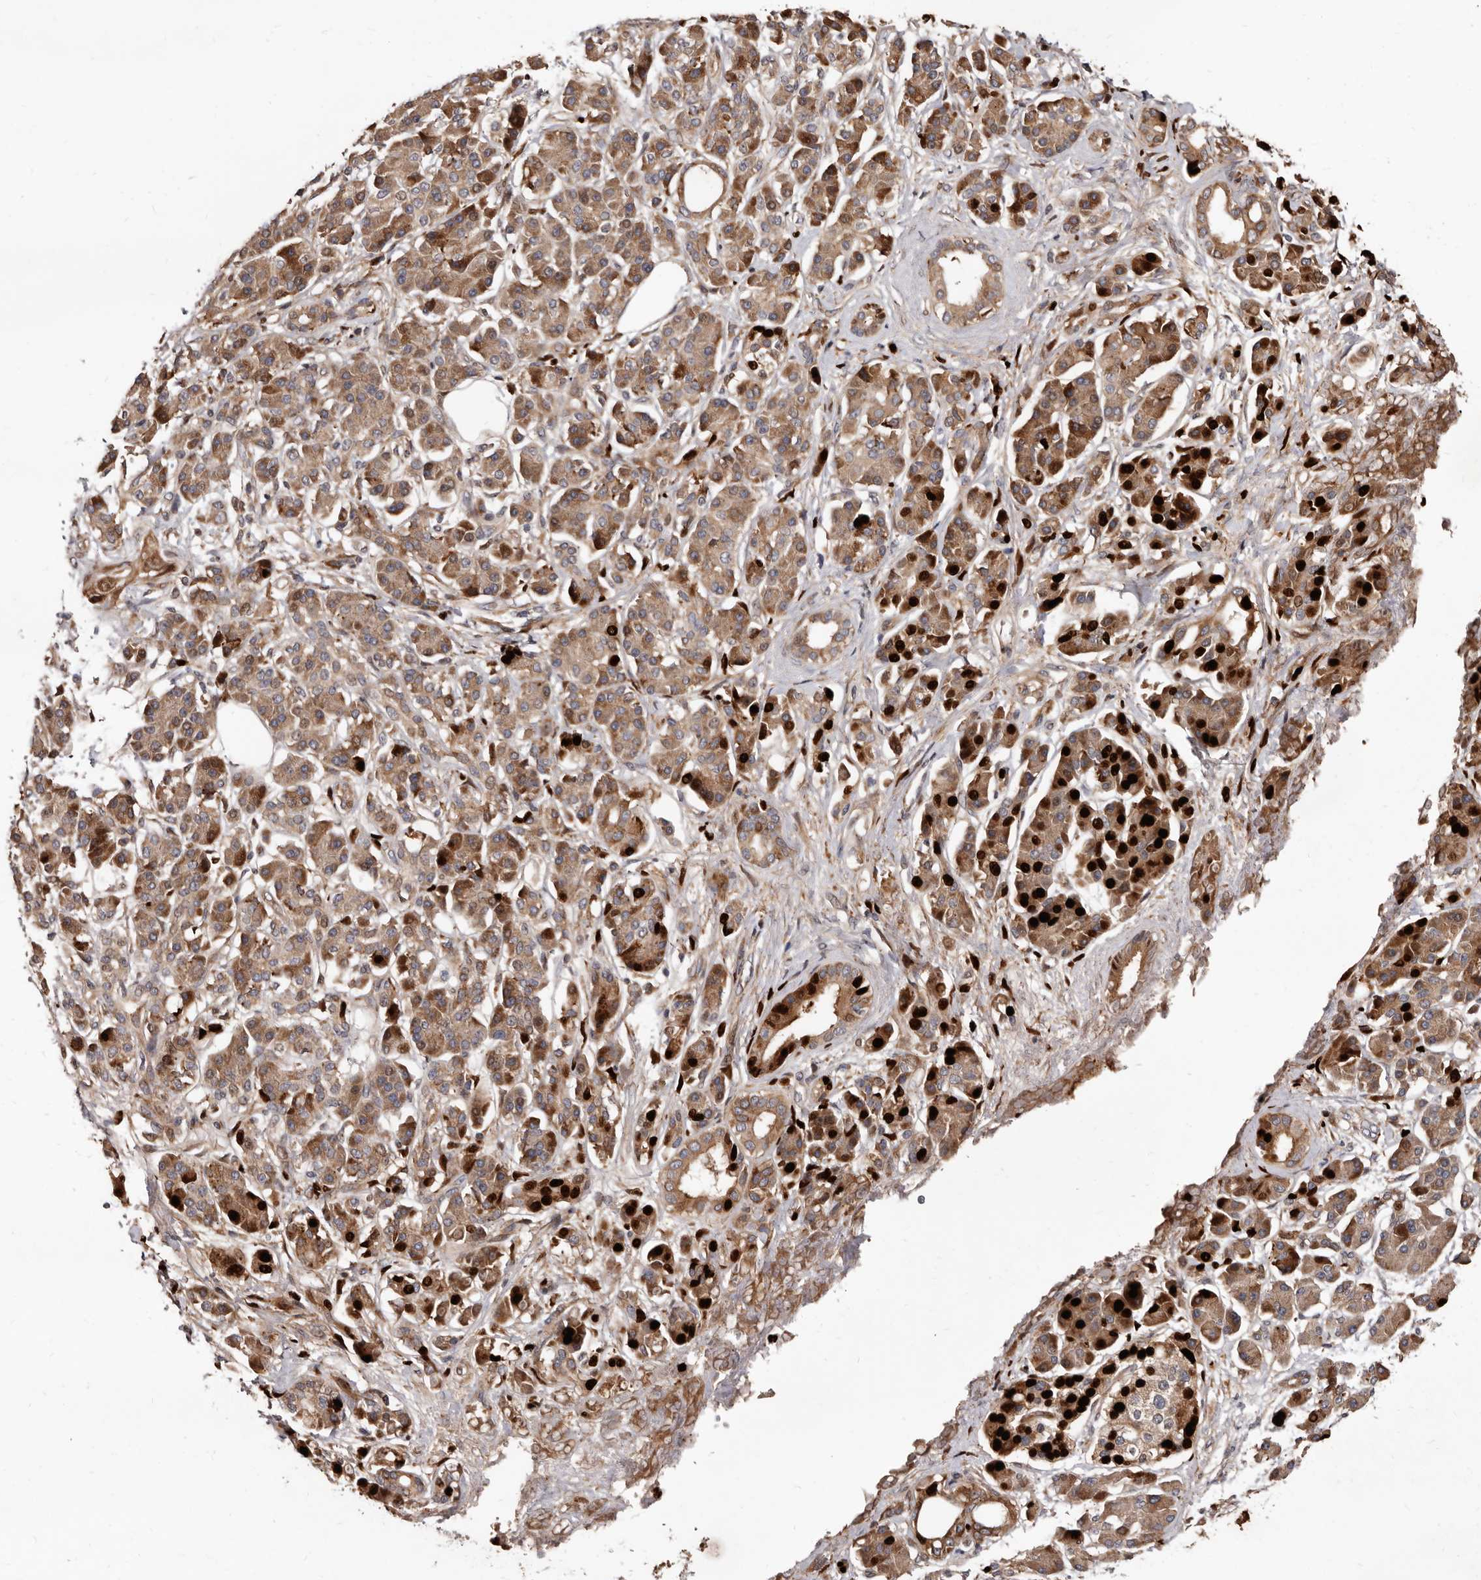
{"staining": {"intensity": "moderate", "quantity": ">75%", "location": "cytoplasmic/membranous"}, "tissue": "pancreatic cancer", "cell_type": "Tumor cells", "image_type": "cancer", "snomed": [{"axis": "morphology", "description": "Adenocarcinoma, NOS"}, {"axis": "topography", "description": "Pancreas"}], "caption": "This is an image of IHC staining of pancreatic cancer (adenocarcinoma), which shows moderate expression in the cytoplasmic/membranous of tumor cells.", "gene": "WEE2", "patient": {"sex": "female", "age": 56}}